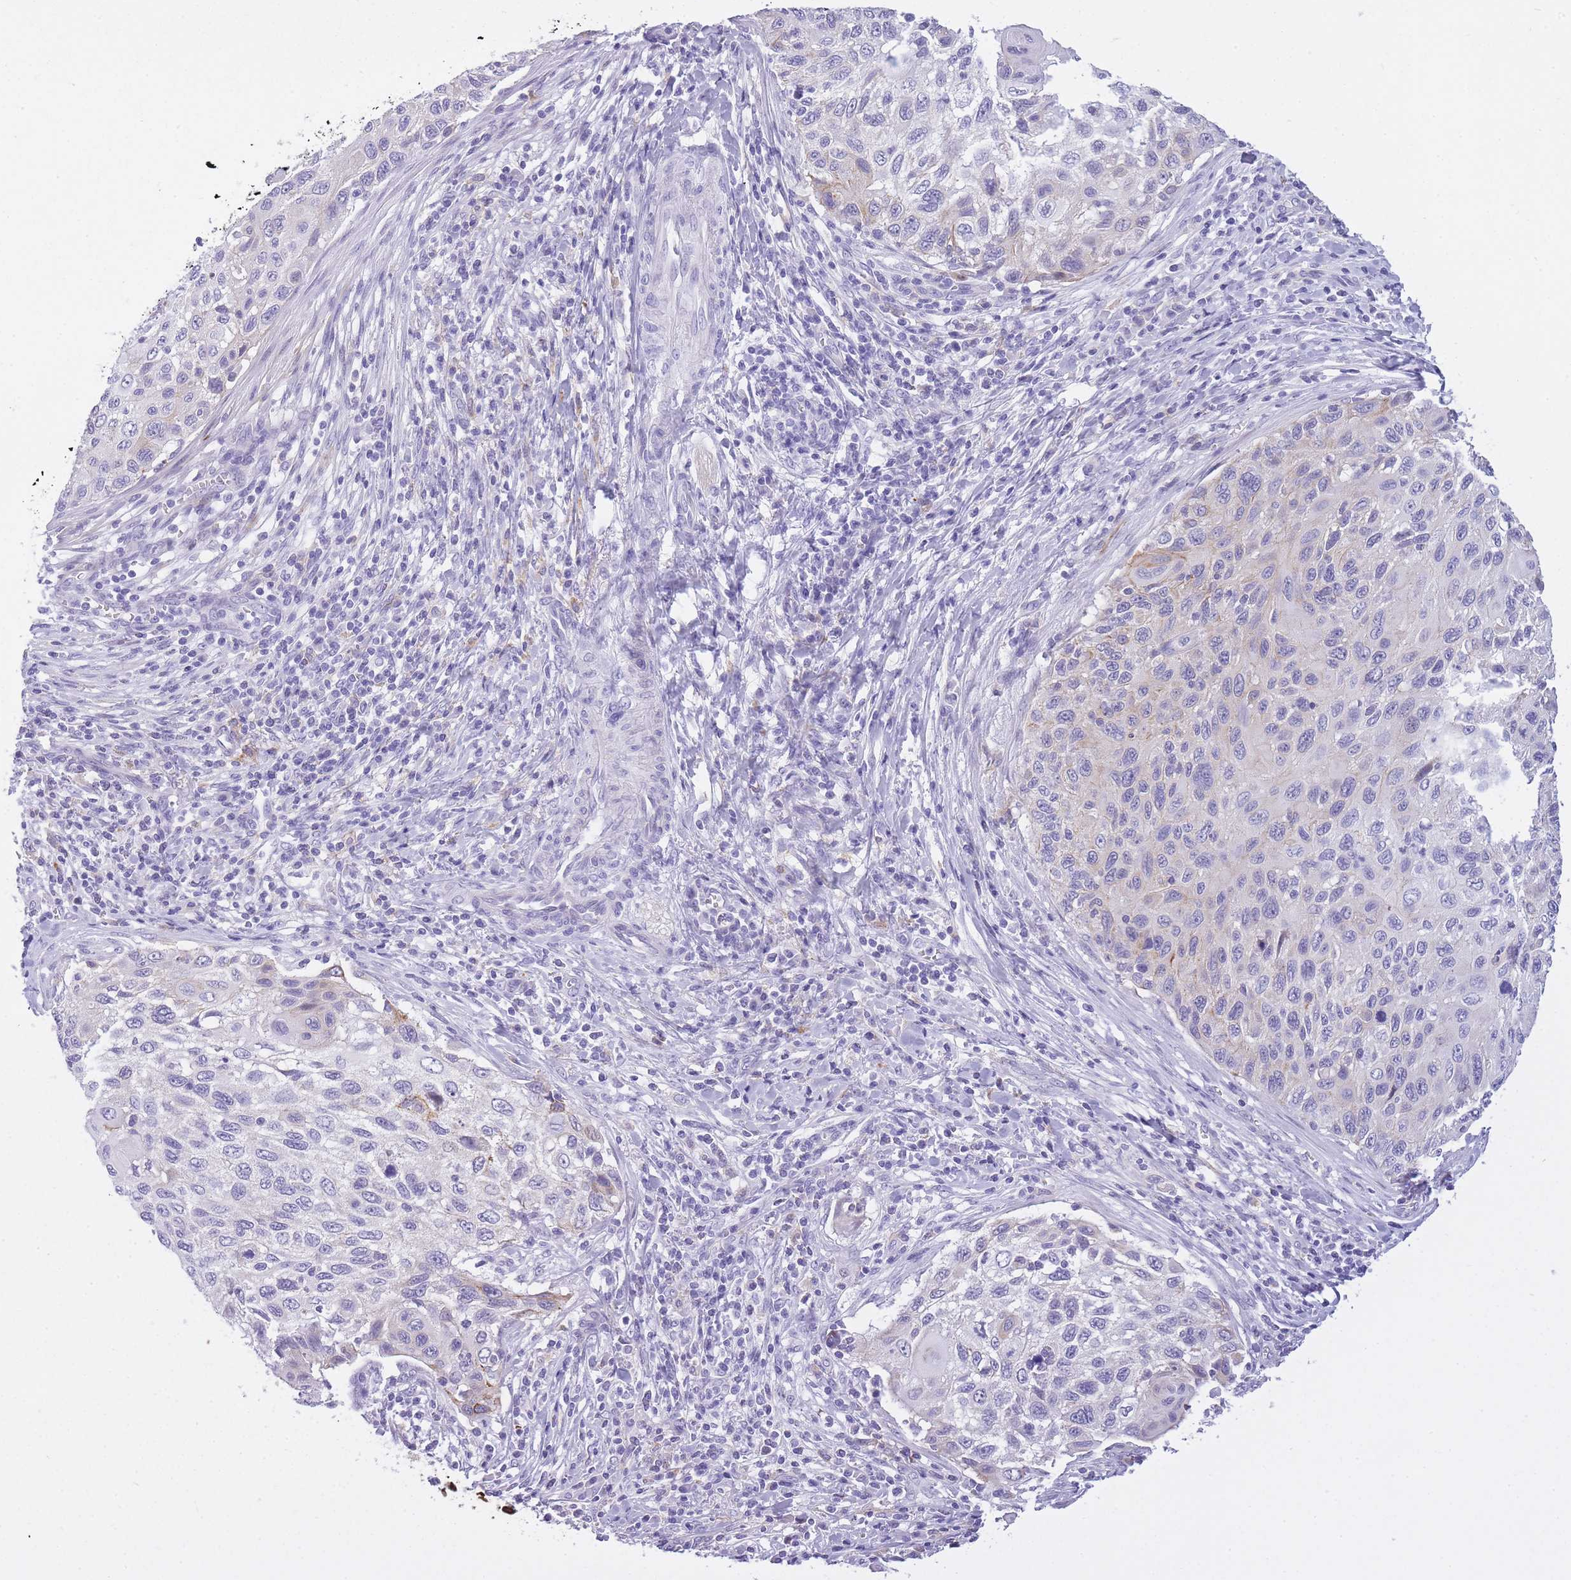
{"staining": {"intensity": "negative", "quantity": "none", "location": "none"}, "tissue": "cervical cancer", "cell_type": "Tumor cells", "image_type": "cancer", "snomed": [{"axis": "morphology", "description": "Squamous cell carcinoma, NOS"}, {"axis": "topography", "description": "Cervix"}], "caption": "An image of cervical squamous cell carcinoma stained for a protein reveals no brown staining in tumor cells.", "gene": "RADX", "patient": {"sex": "female", "age": 70}}